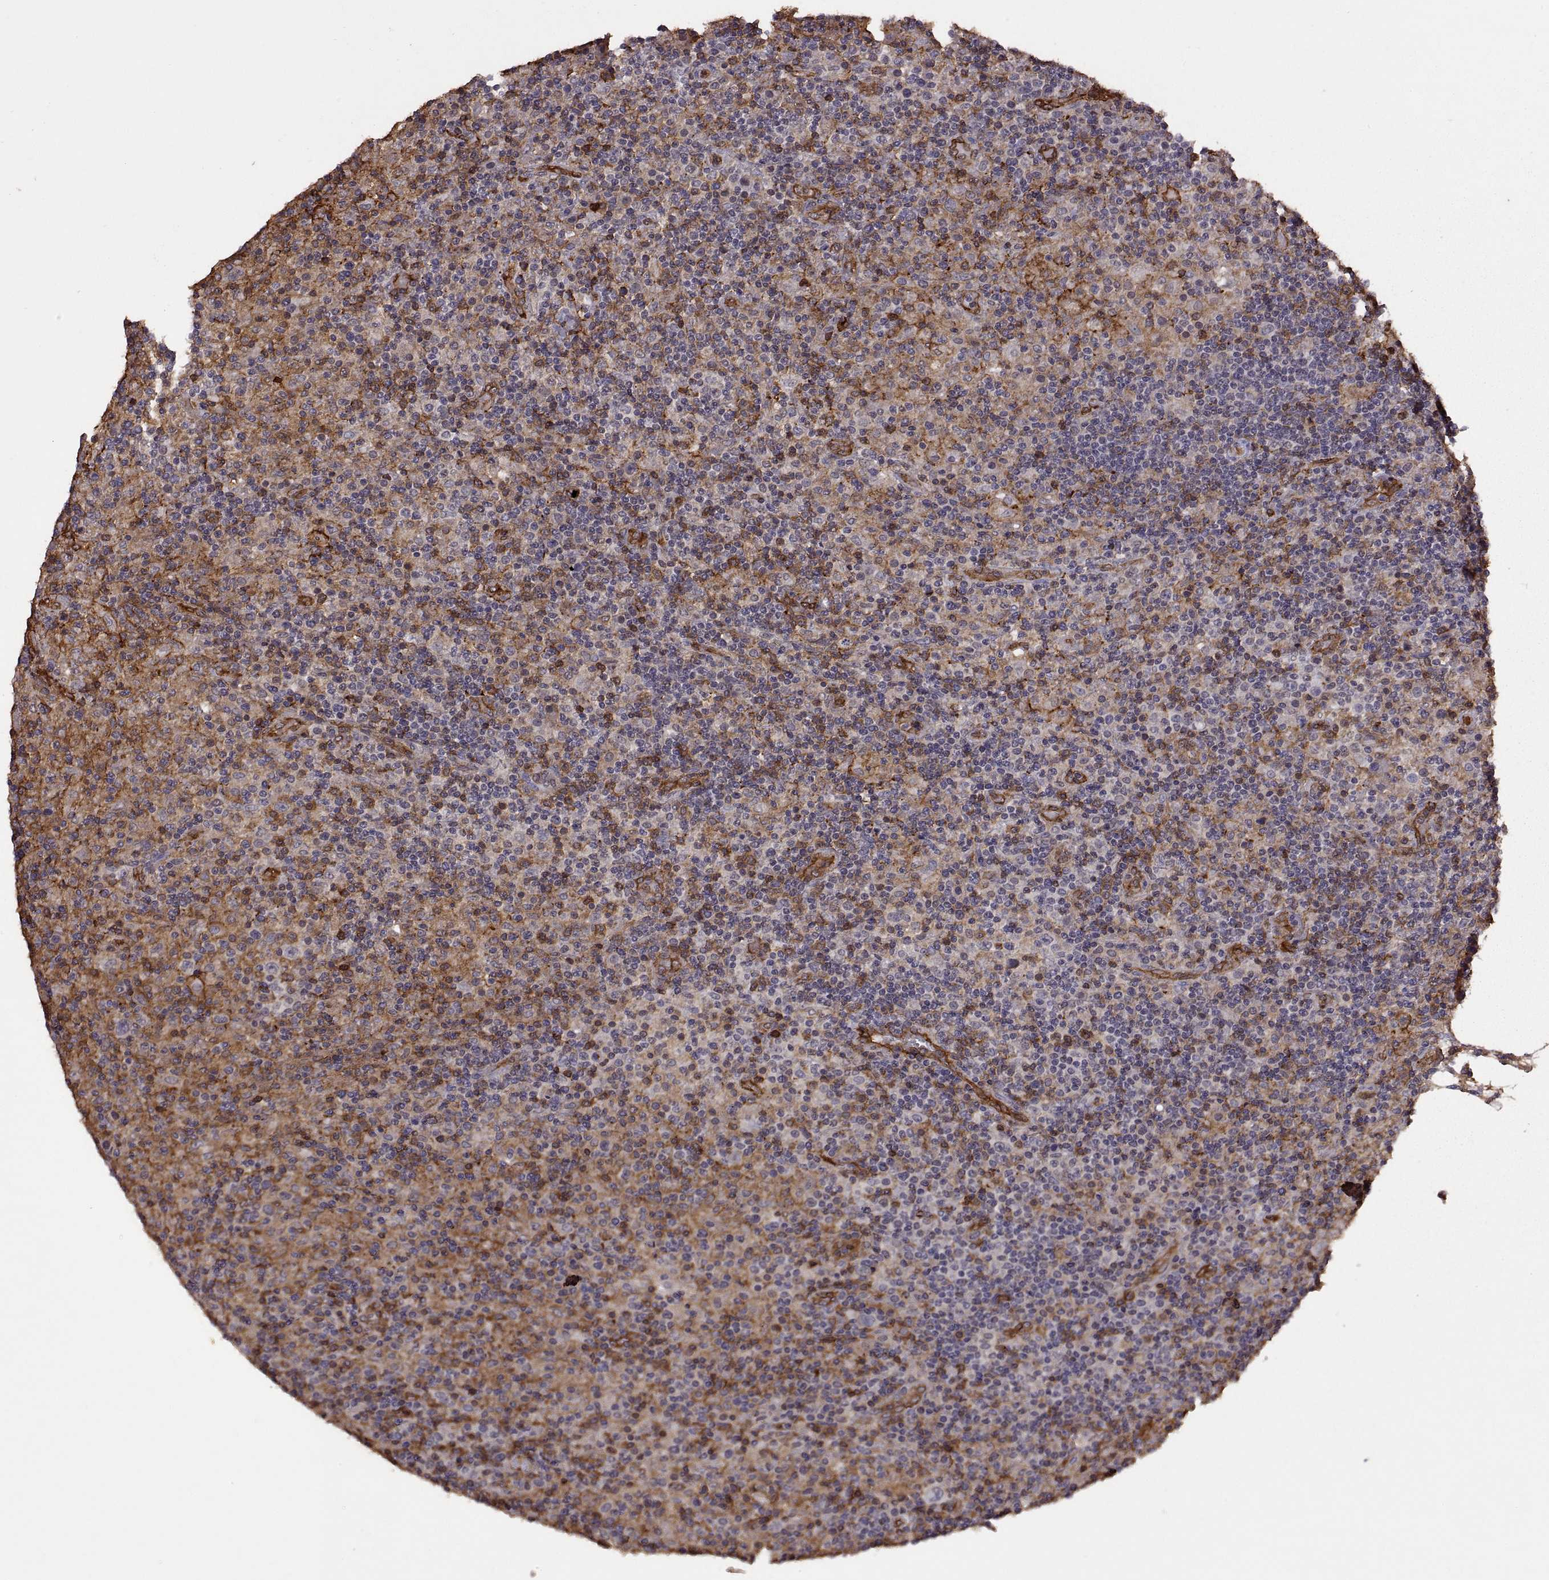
{"staining": {"intensity": "negative", "quantity": "none", "location": "none"}, "tissue": "lymphoma", "cell_type": "Tumor cells", "image_type": "cancer", "snomed": [{"axis": "morphology", "description": "Hodgkin's disease, NOS"}, {"axis": "topography", "description": "Lymph node"}], "caption": "DAB immunohistochemical staining of lymphoma displays no significant staining in tumor cells.", "gene": "S100A10", "patient": {"sex": "male", "age": 70}}